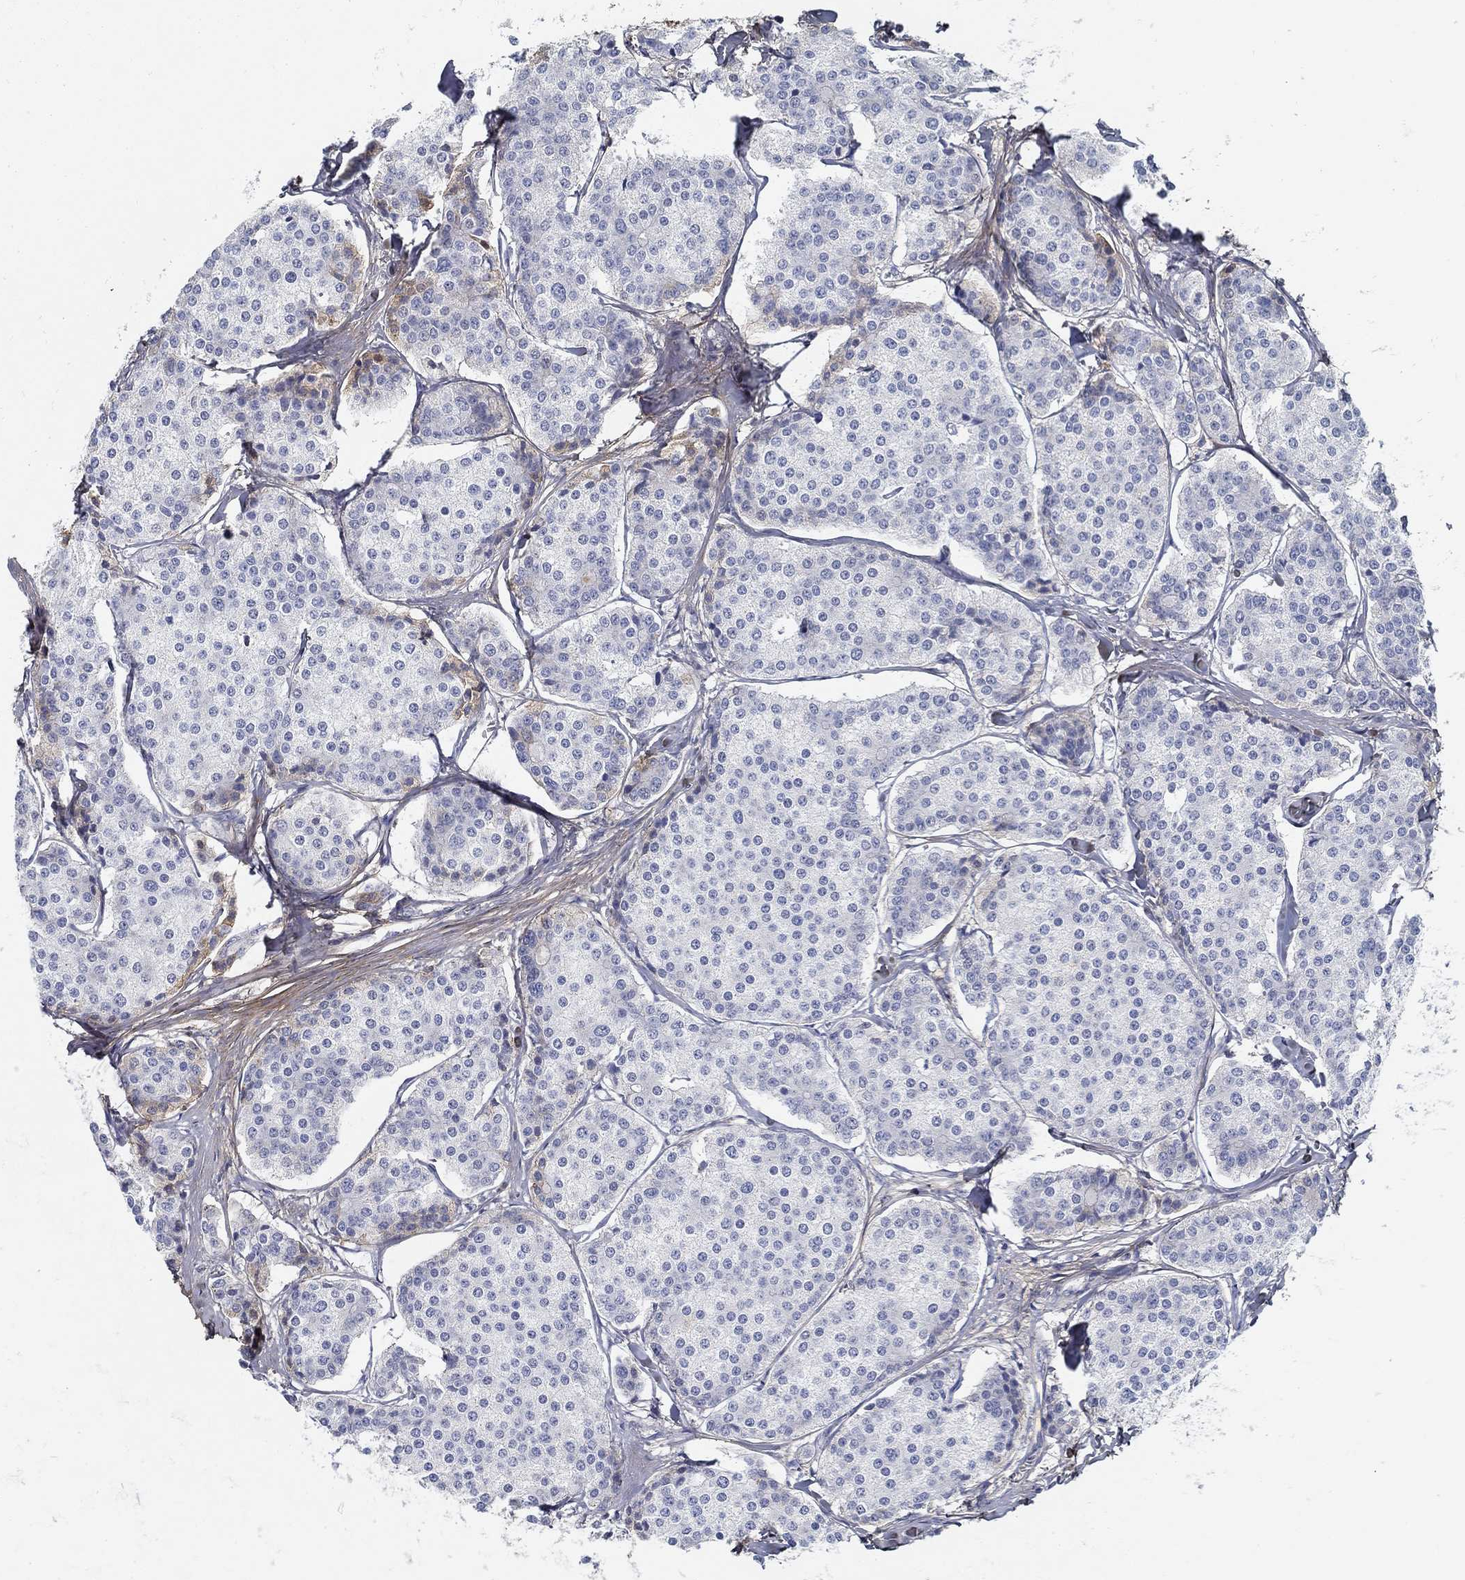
{"staining": {"intensity": "strong", "quantity": "<25%", "location": "cytoplasmic/membranous"}, "tissue": "carcinoid", "cell_type": "Tumor cells", "image_type": "cancer", "snomed": [{"axis": "morphology", "description": "Carcinoid, malignant, NOS"}, {"axis": "topography", "description": "Small intestine"}], "caption": "About <25% of tumor cells in human carcinoid display strong cytoplasmic/membranous protein positivity as visualized by brown immunohistochemical staining.", "gene": "TGFBI", "patient": {"sex": "female", "age": 65}}